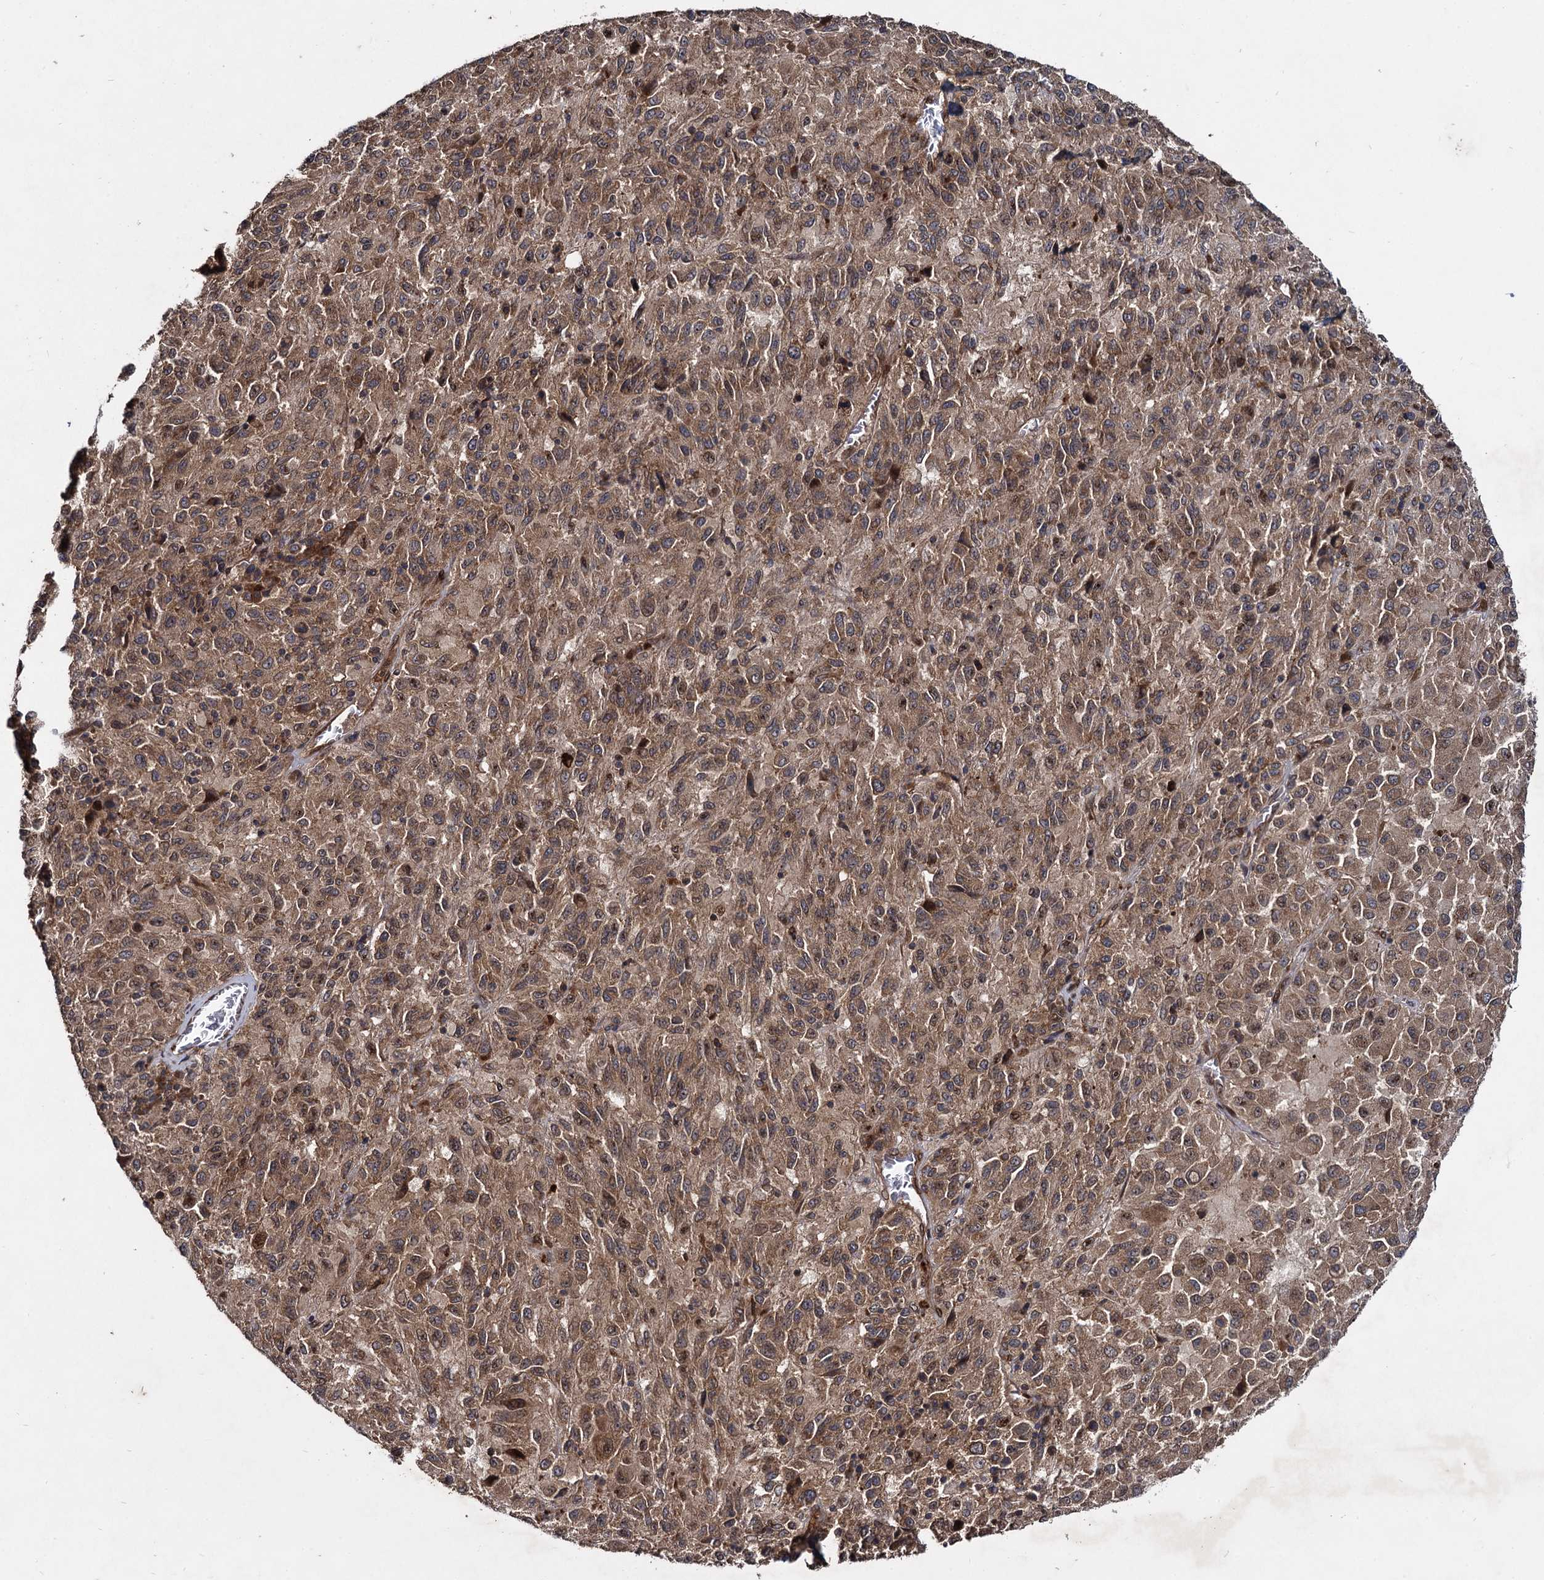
{"staining": {"intensity": "moderate", "quantity": ">75%", "location": "cytoplasmic/membranous"}, "tissue": "melanoma", "cell_type": "Tumor cells", "image_type": "cancer", "snomed": [{"axis": "morphology", "description": "Malignant melanoma, Metastatic site"}, {"axis": "topography", "description": "Lung"}], "caption": "Melanoma stained with a protein marker demonstrates moderate staining in tumor cells.", "gene": "DCP1B", "patient": {"sex": "male", "age": 64}}